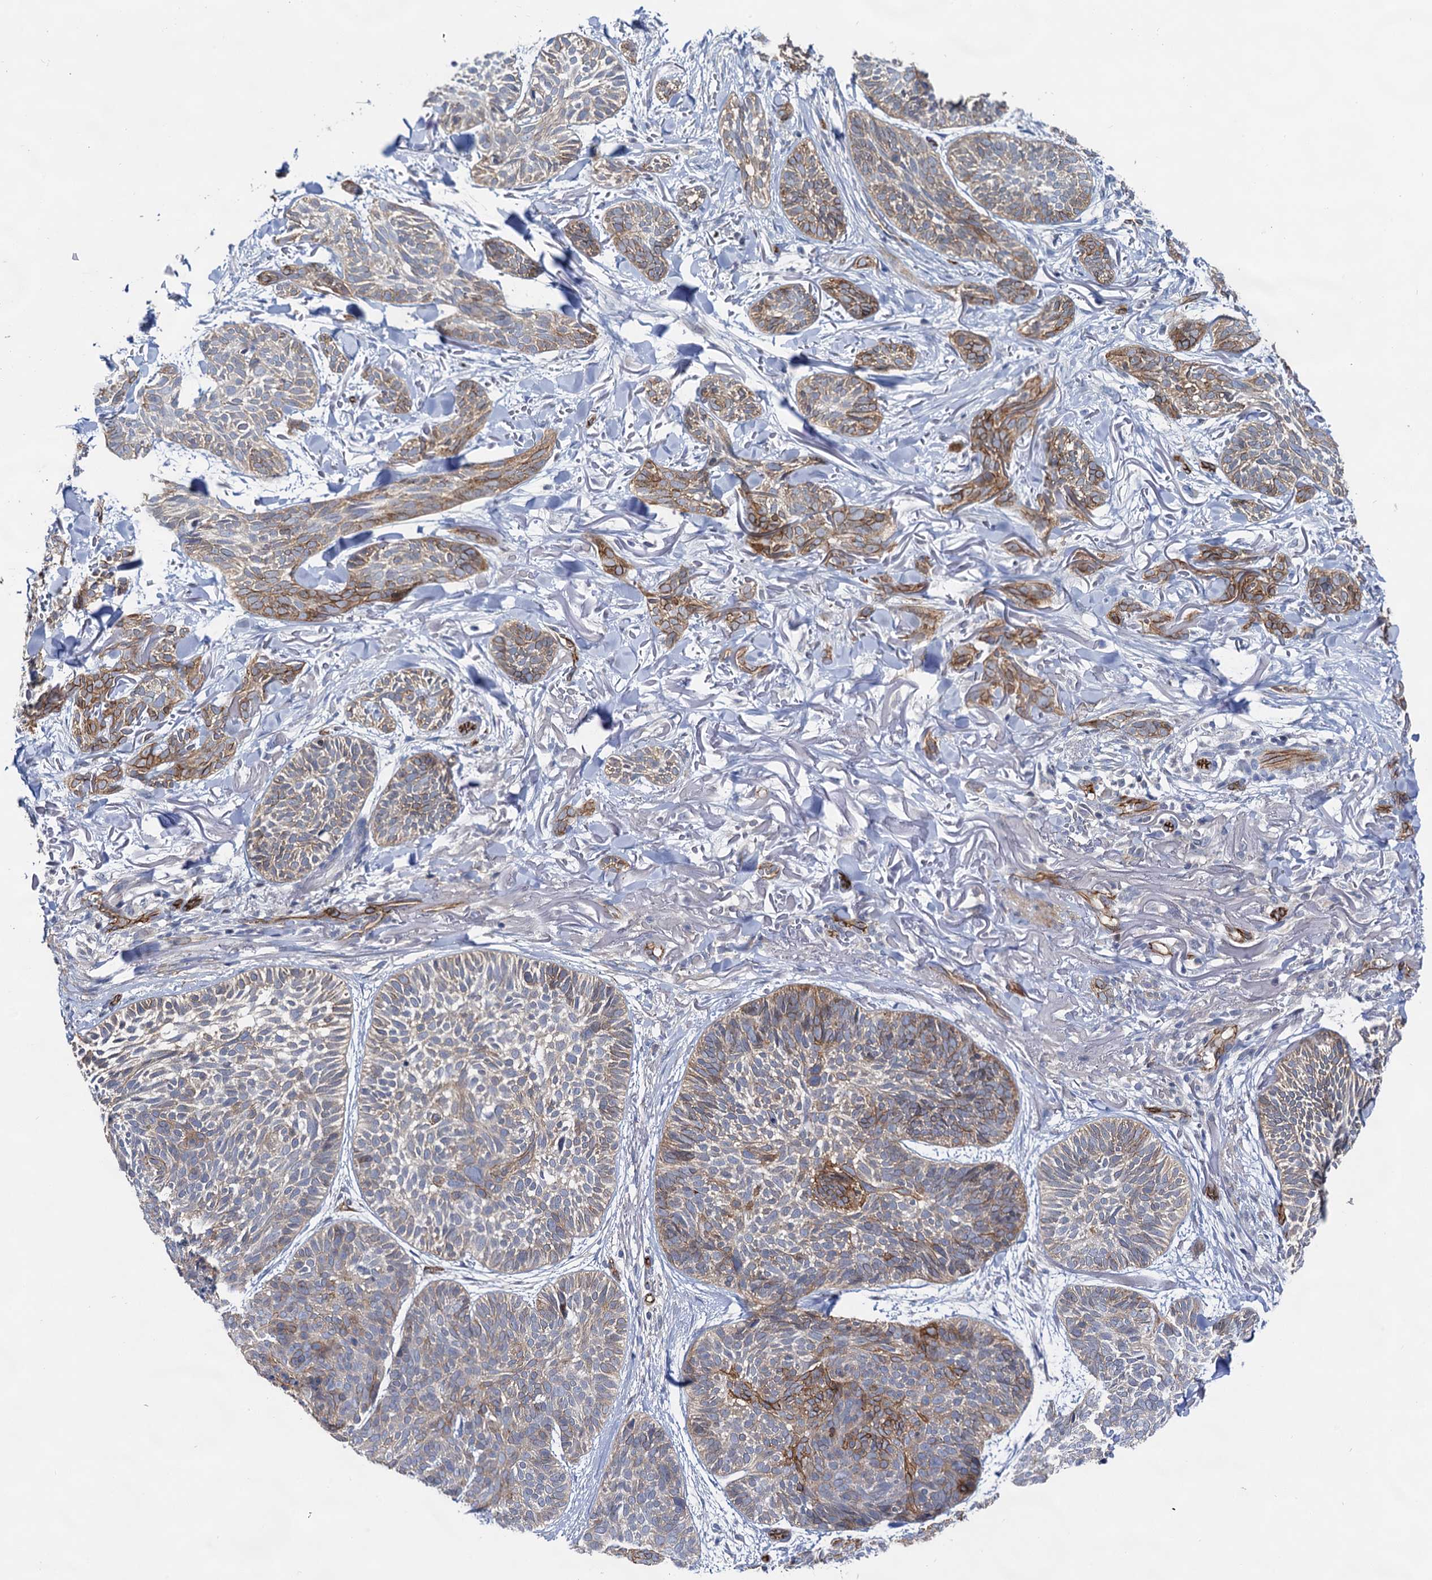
{"staining": {"intensity": "moderate", "quantity": "25%-75%", "location": "cytoplasmic/membranous"}, "tissue": "skin cancer", "cell_type": "Tumor cells", "image_type": "cancer", "snomed": [{"axis": "morphology", "description": "Normal tissue, NOS"}, {"axis": "morphology", "description": "Basal cell carcinoma"}, {"axis": "topography", "description": "Skin"}], "caption": "This micrograph shows immunohistochemistry (IHC) staining of skin basal cell carcinoma, with medium moderate cytoplasmic/membranous staining in about 25%-75% of tumor cells.", "gene": "ABLIM1", "patient": {"sex": "male", "age": 66}}